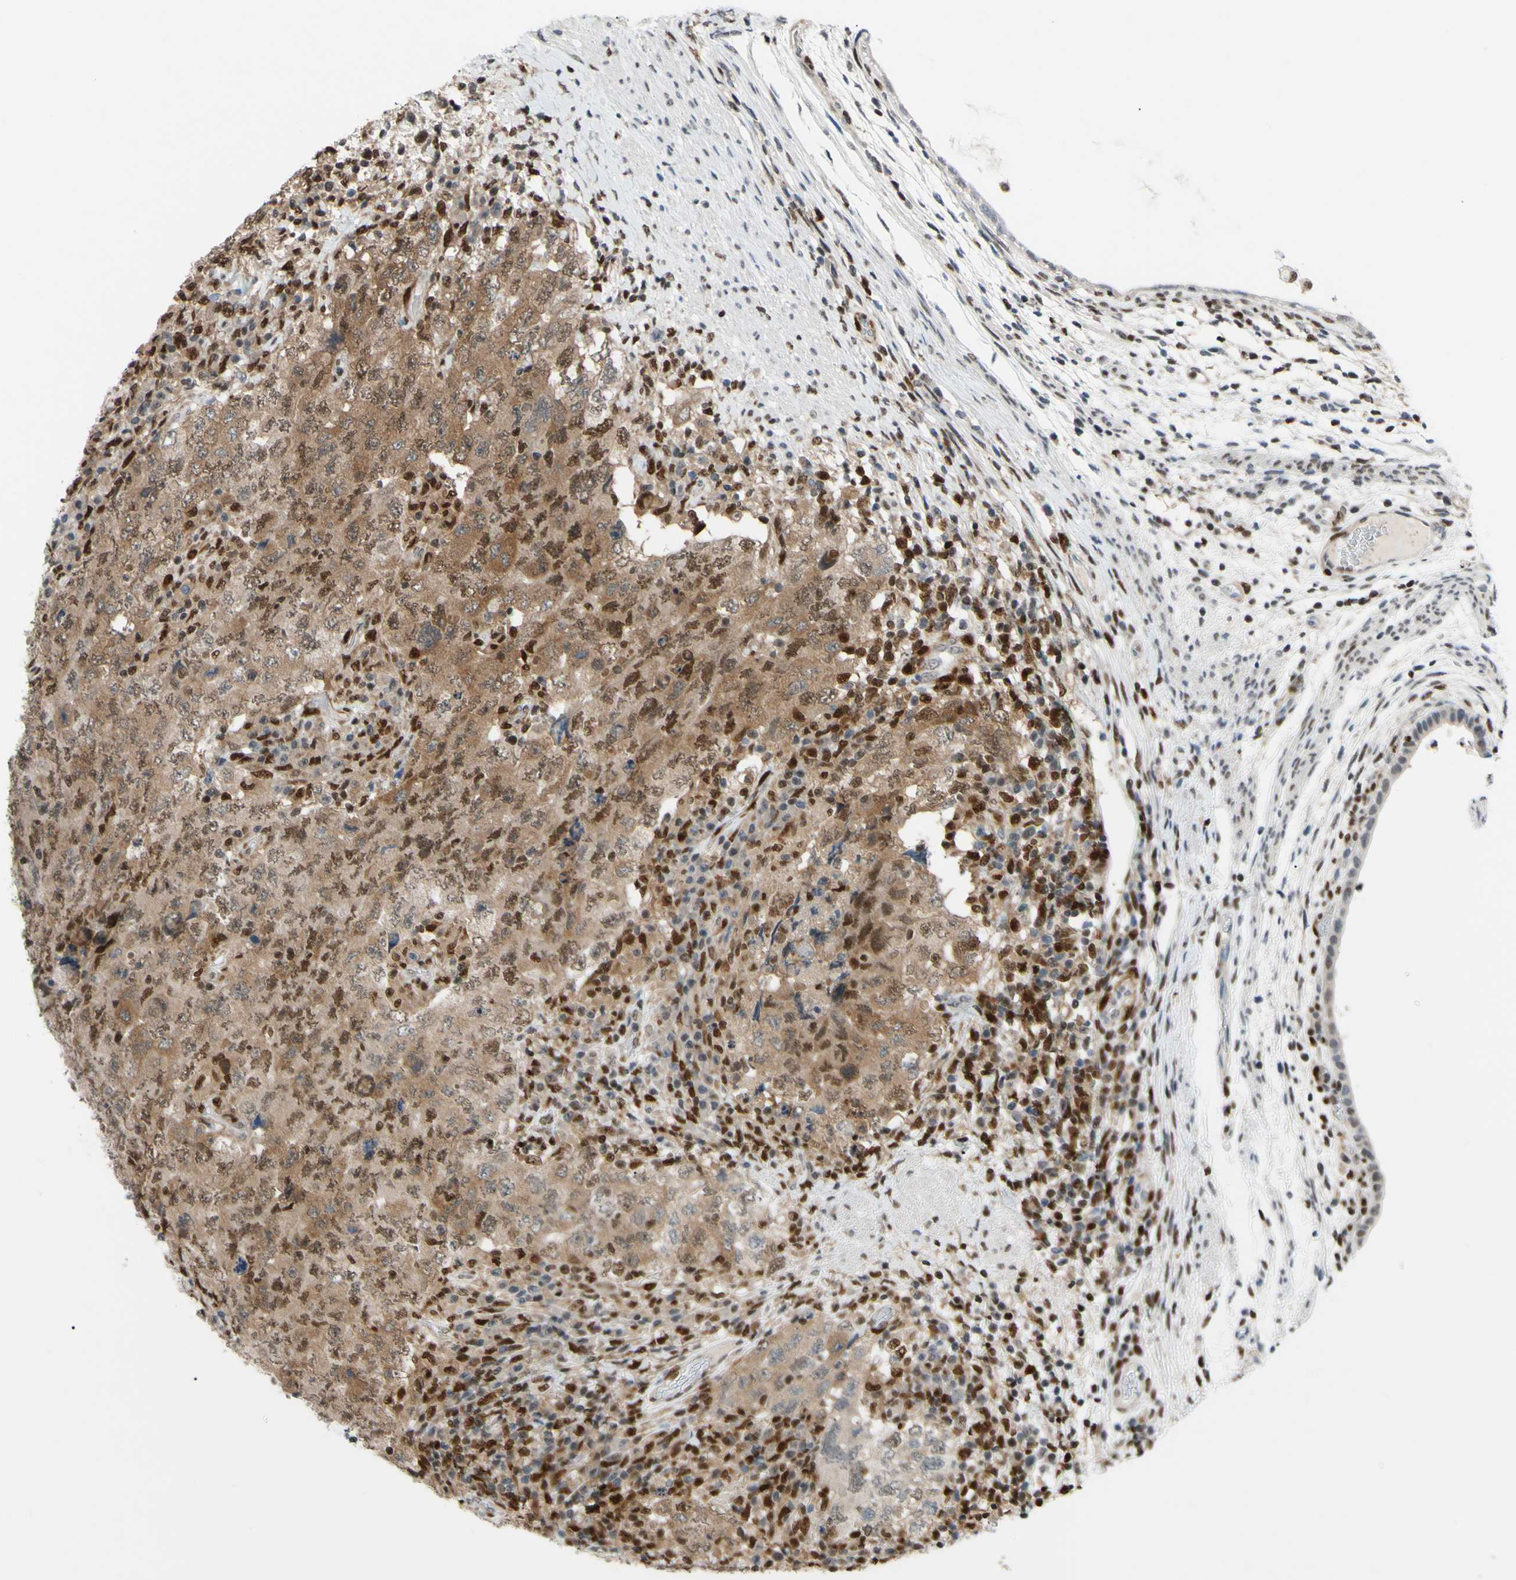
{"staining": {"intensity": "weak", "quantity": ">75%", "location": "cytoplasmic/membranous,nuclear"}, "tissue": "testis cancer", "cell_type": "Tumor cells", "image_type": "cancer", "snomed": [{"axis": "morphology", "description": "Carcinoma, Embryonal, NOS"}, {"axis": "topography", "description": "Testis"}], "caption": "Protein staining of testis cancer (embryonal carcinoma) tissue exhibits weak cytoplasmic/membranous and nuclear staining in about >75% of tumor cells. (DAB (3,3'-diaminobenzidine) IHC, brown staining for protein, blue staining for nuclei).", "gene": "FKBP5", "patient": {"sex": "male", "age": 26}}